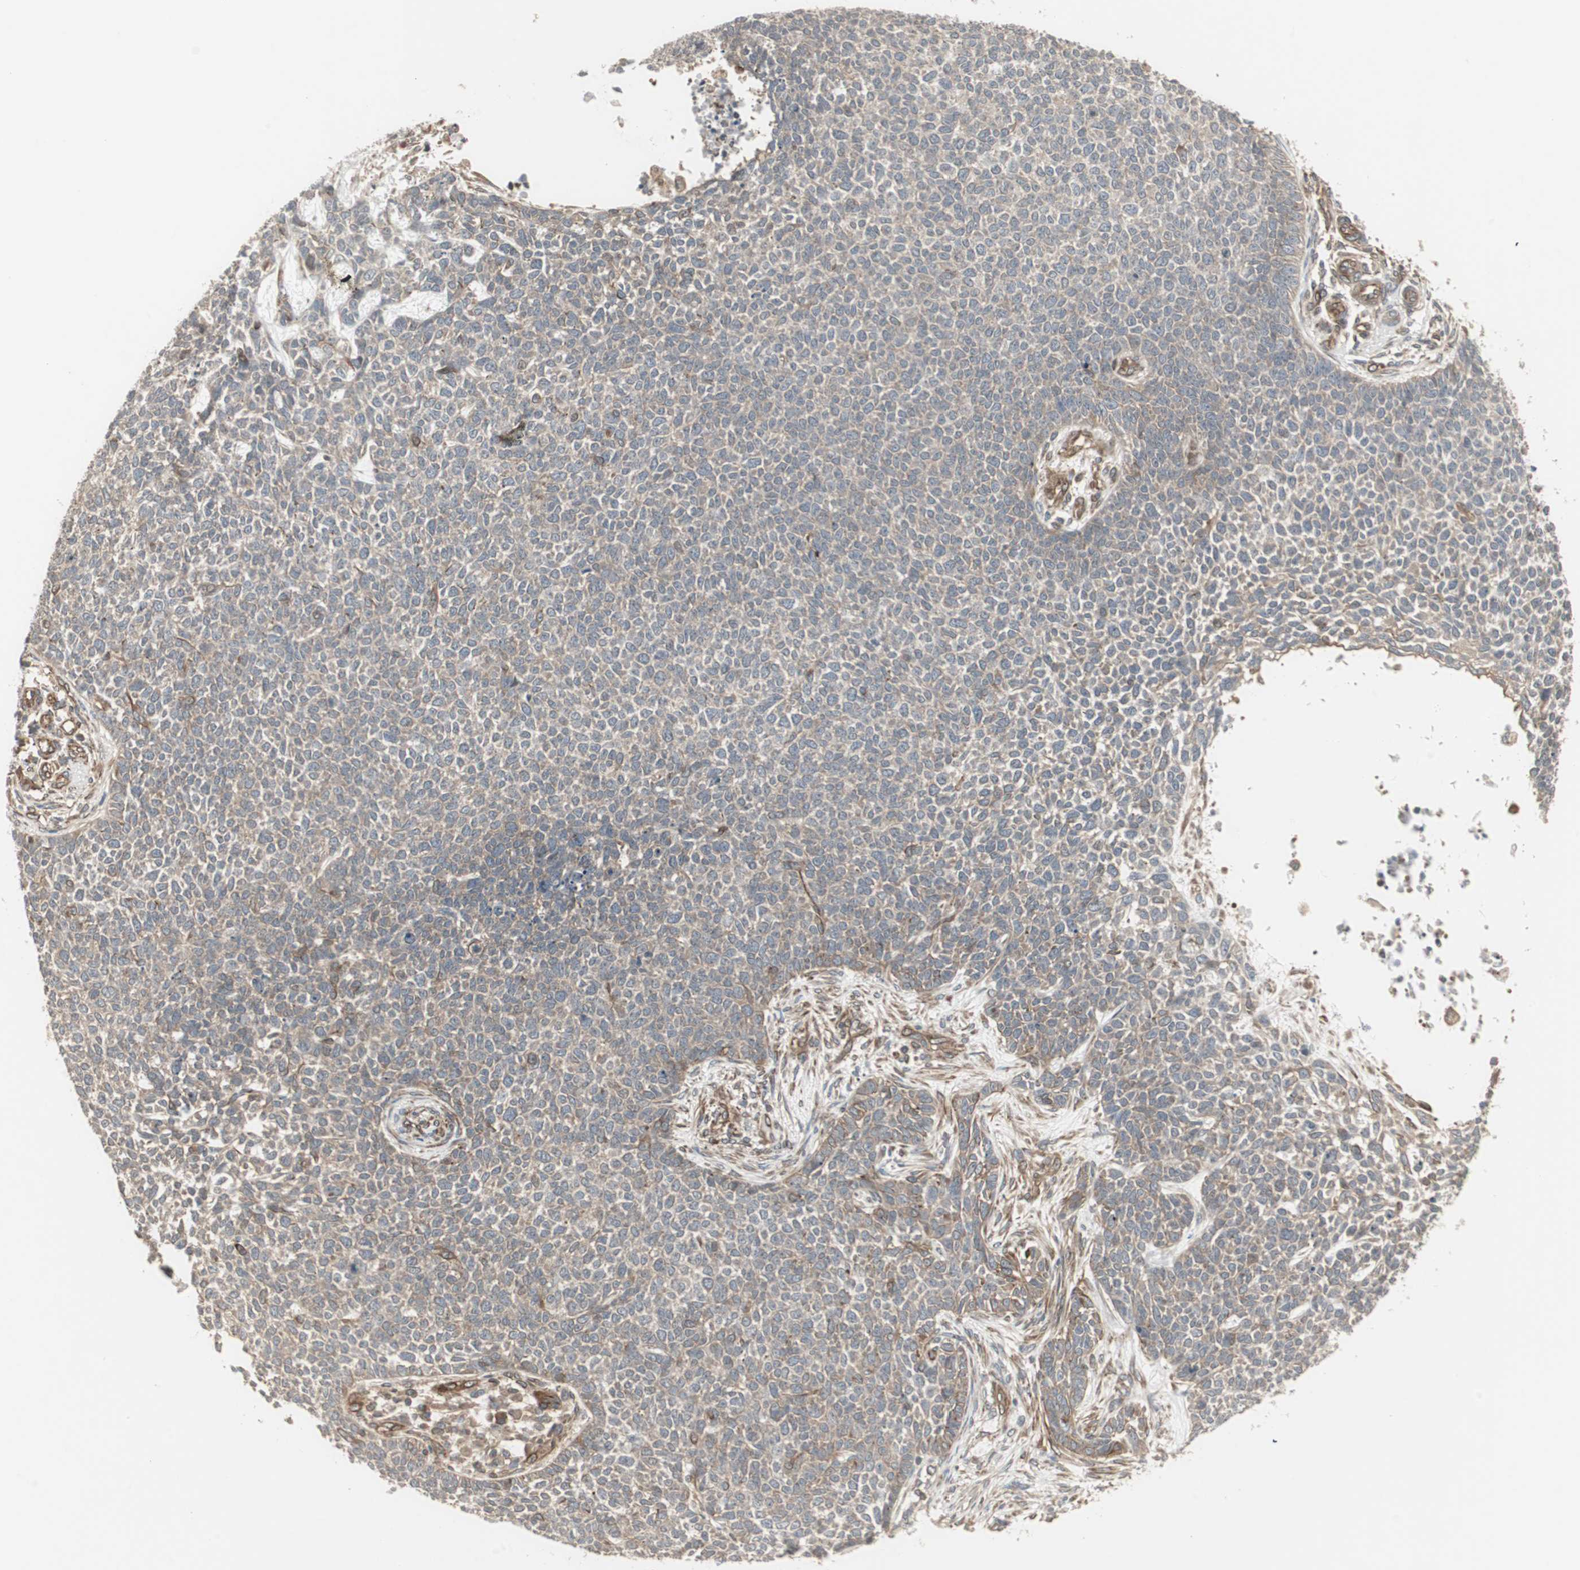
{"staining": {"intensity": "moderate", "quantity": ">75%", "location": "cytoplasmic/membranous"}, "tissue": "skin cancer", "cell_type": "Tumor cells", "image_type": "cancer", "snomed": [{"axis": "morphology", "description": "Basal cell carcinoma"}, {"axis": "topography", "description": "Skin"}], "caption": "DAB (3,3'-diaminobenzidine) immunohistochemical staining of skin cancer demonstrates moderate cytoplasmic/membranous protein staining in about >75% of tumor cells.", "gene": "PFDN1", "patient": {"sex": "female", "age": 84}}